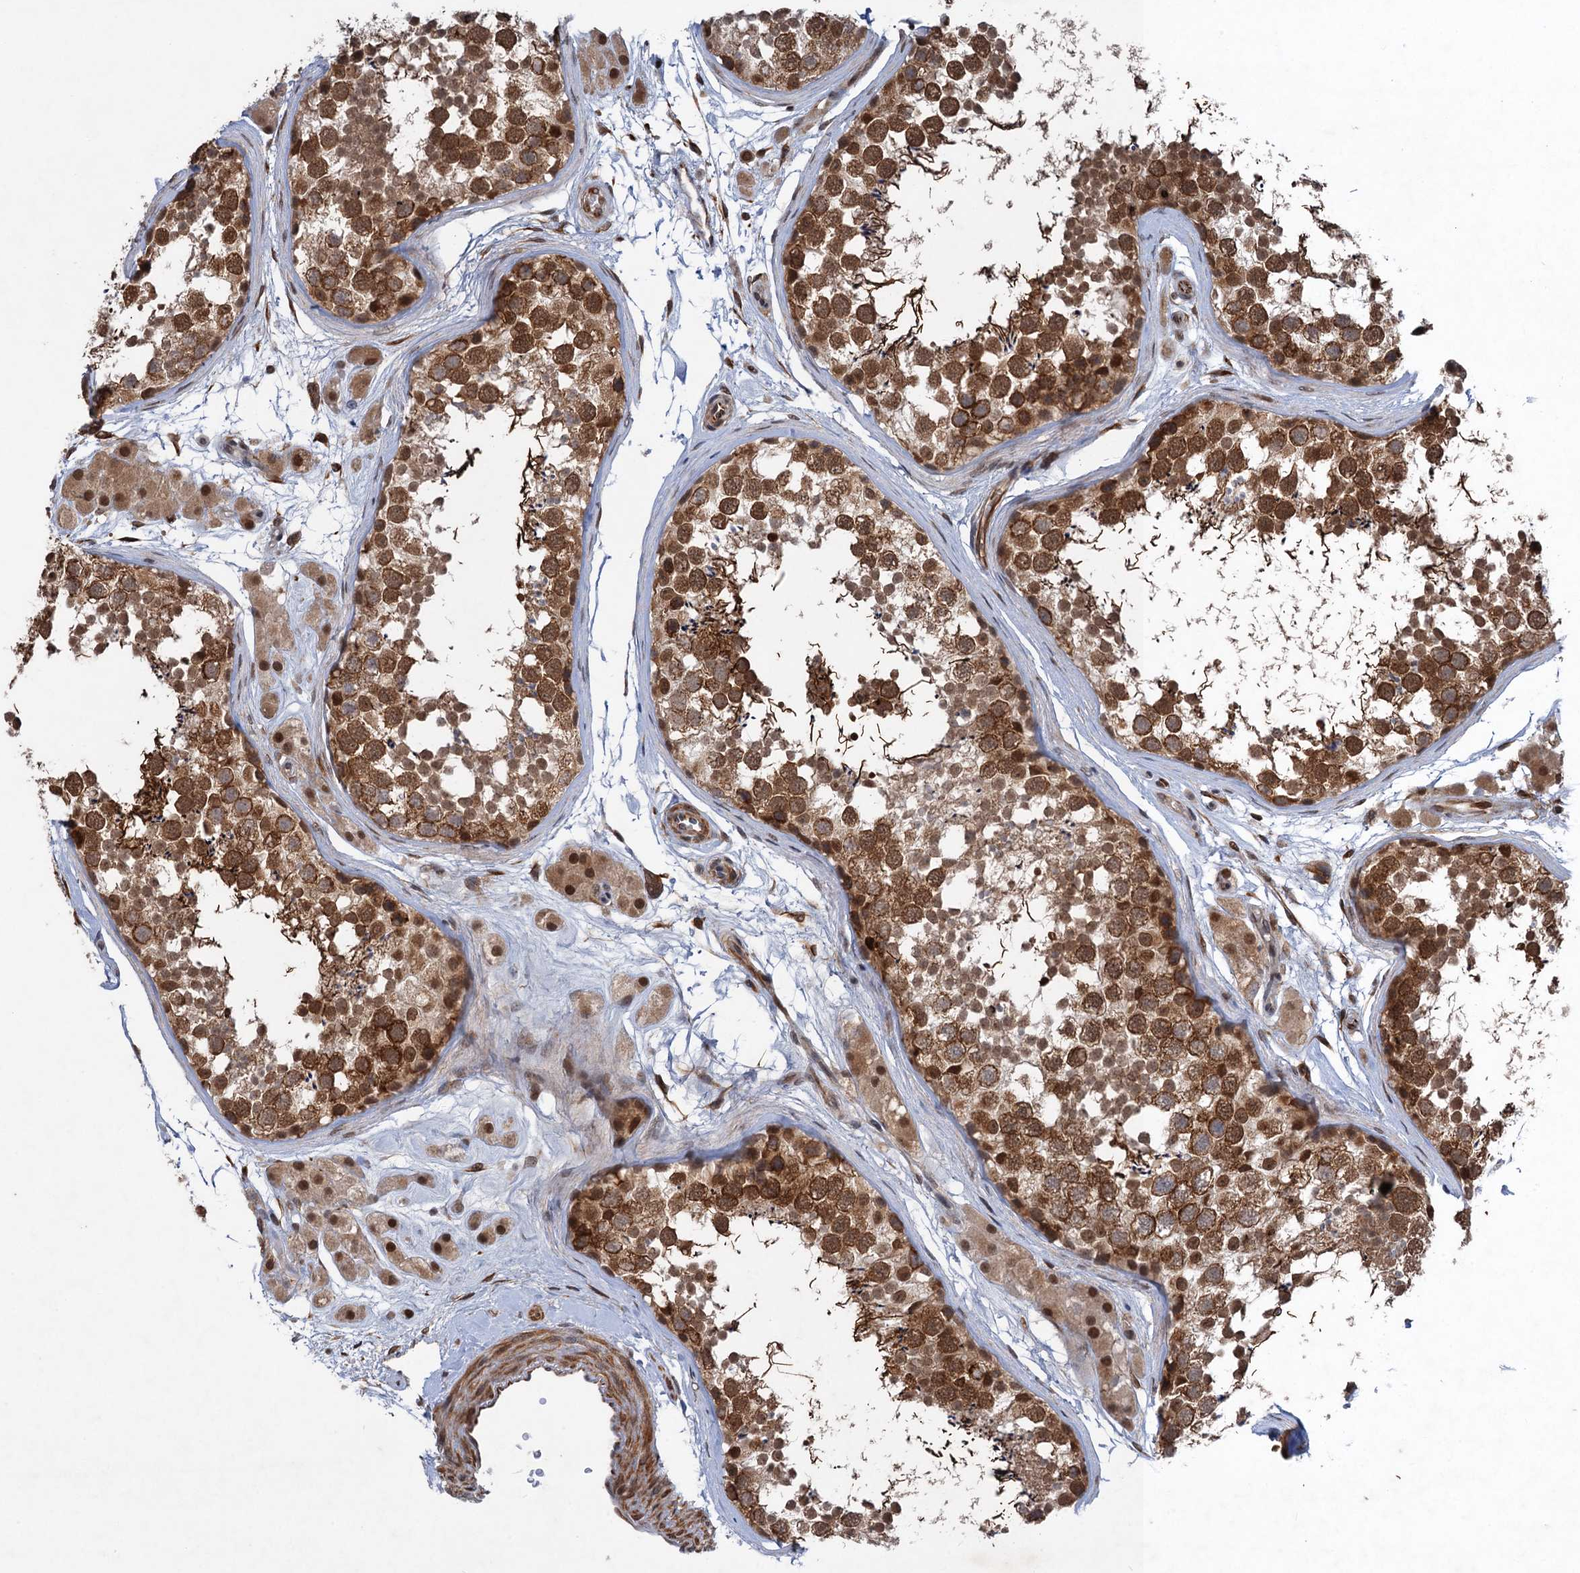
{"staining": {"intensity": "moderate", "quantity": ">75%", "location": "cytoplasmic/membranous"}, "tissue": "testis", "cell_type": "Cells in seminiferous ducts", "image_type": "normal", "snomed": [{"axis": "morphology", "description": "Normal tissue, NOS"}, {"axis": "topography", "description": "Testis"}], "caption": "Testis stained with DAB (3,3'-diaminobenzidine) IHC reveals medium levels of moderate cytoplasmic/membranous positivity in approximately >75% of cells in seminiferous ducts.", "gene": "TTC31", "patient": {"sex": "male", "age": 56}}